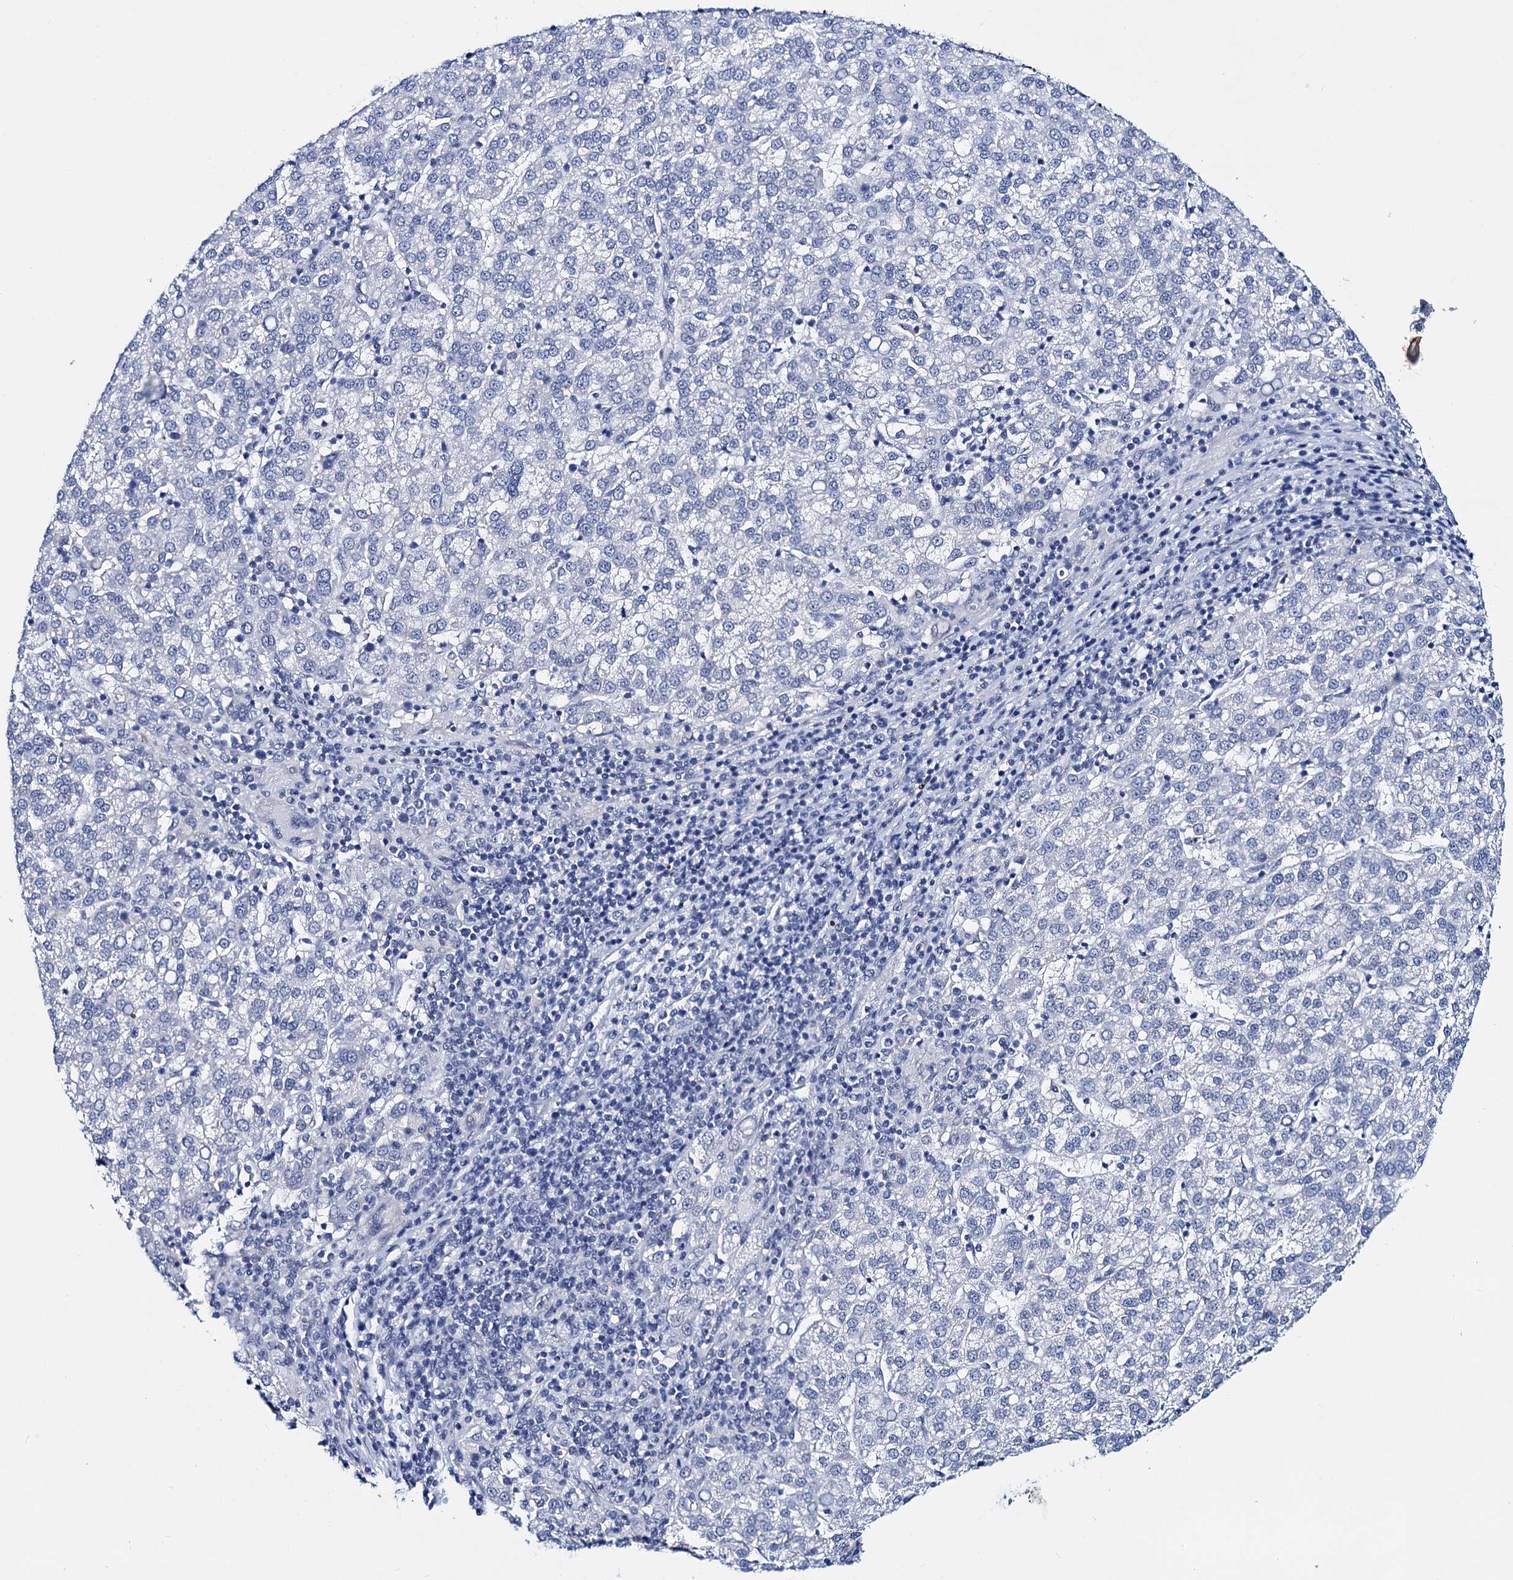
{"staining": {"intensity": "negative", "quantity": "none", "location": "none"}, "tissue": "liver cancer", "cell_type": "Tumor cells", "image_type": "cancer", "snomed": [{"axis": "morphology", "description": "Carcinoma, Hepatocellular, NOS"}, {"axis": "topography", "description": "Liver"}], "caption": "A high-resolution histopathology image shows IHC staining of liver hepatocellular carcinoma, which displays no significant staining in tumor cells.", "gene": "C16orf87", "patient": {"sex": "female", "age": 58}}